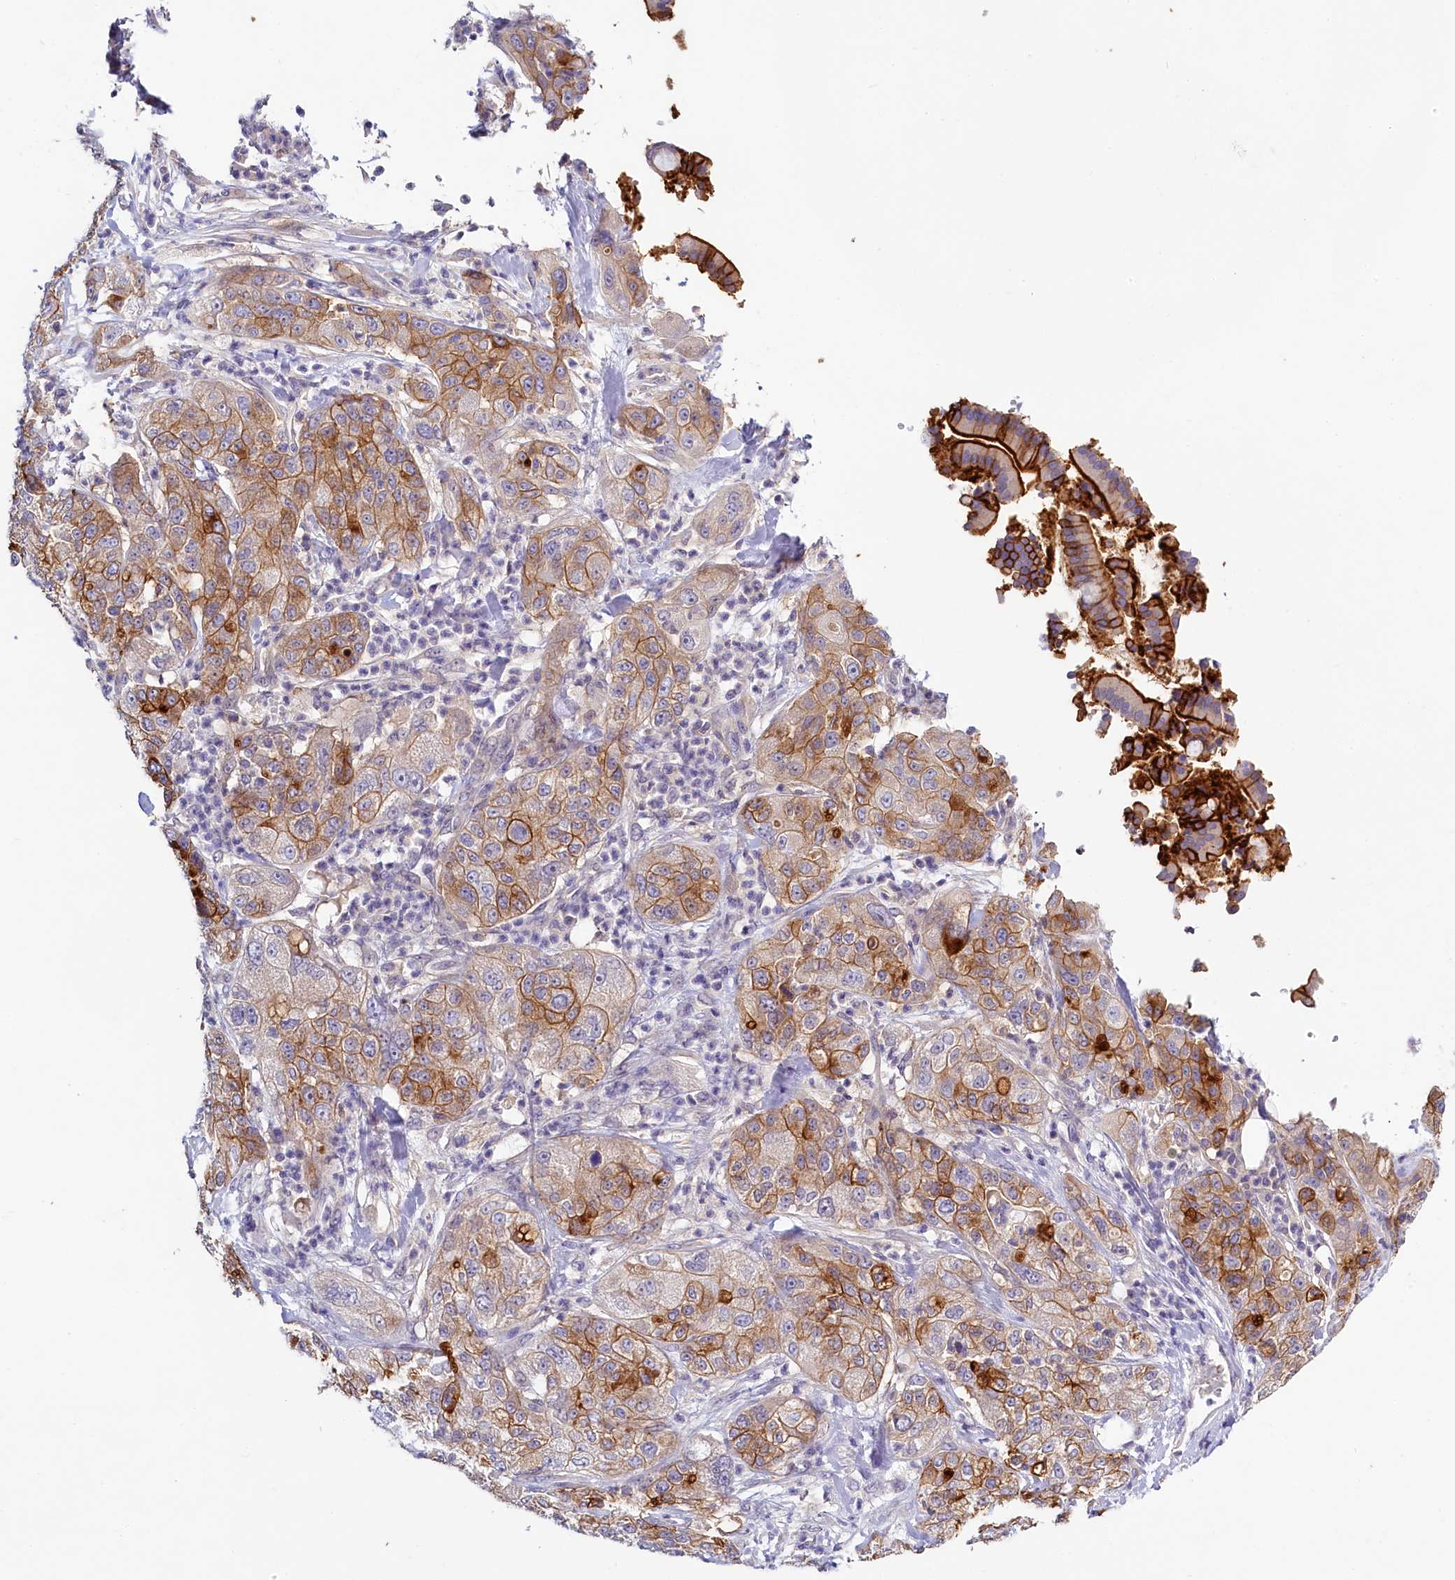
{"staining": {"intensity": "moderate", "quantity": ">75%", "location": "cytoplasmic/membranous"}, "tissue": "pancreatic cancer", "cell_type": "Tumor cells", "image_type": "cancer", "snomed": [{"axis": "morphology", "description": "Adenocarcinoma, NOS"}, {"axis": "topography", "description": "Pancreas"}], "caption": "The micrograph demonstrates a brown stain indicating the presence of a protein in the cytoplasmic/membranous of tumor cells in pancreatic adenocarcinoma. The staining was performed using DAB (3,3'-diaminobenzidine) to visualize the protein expression in brown, while the nuclei were stained in blue with hematoxylin (Magnification: 20x).", "gene": "PDE6D", "patient": {"sex": "female", "age": 78}}